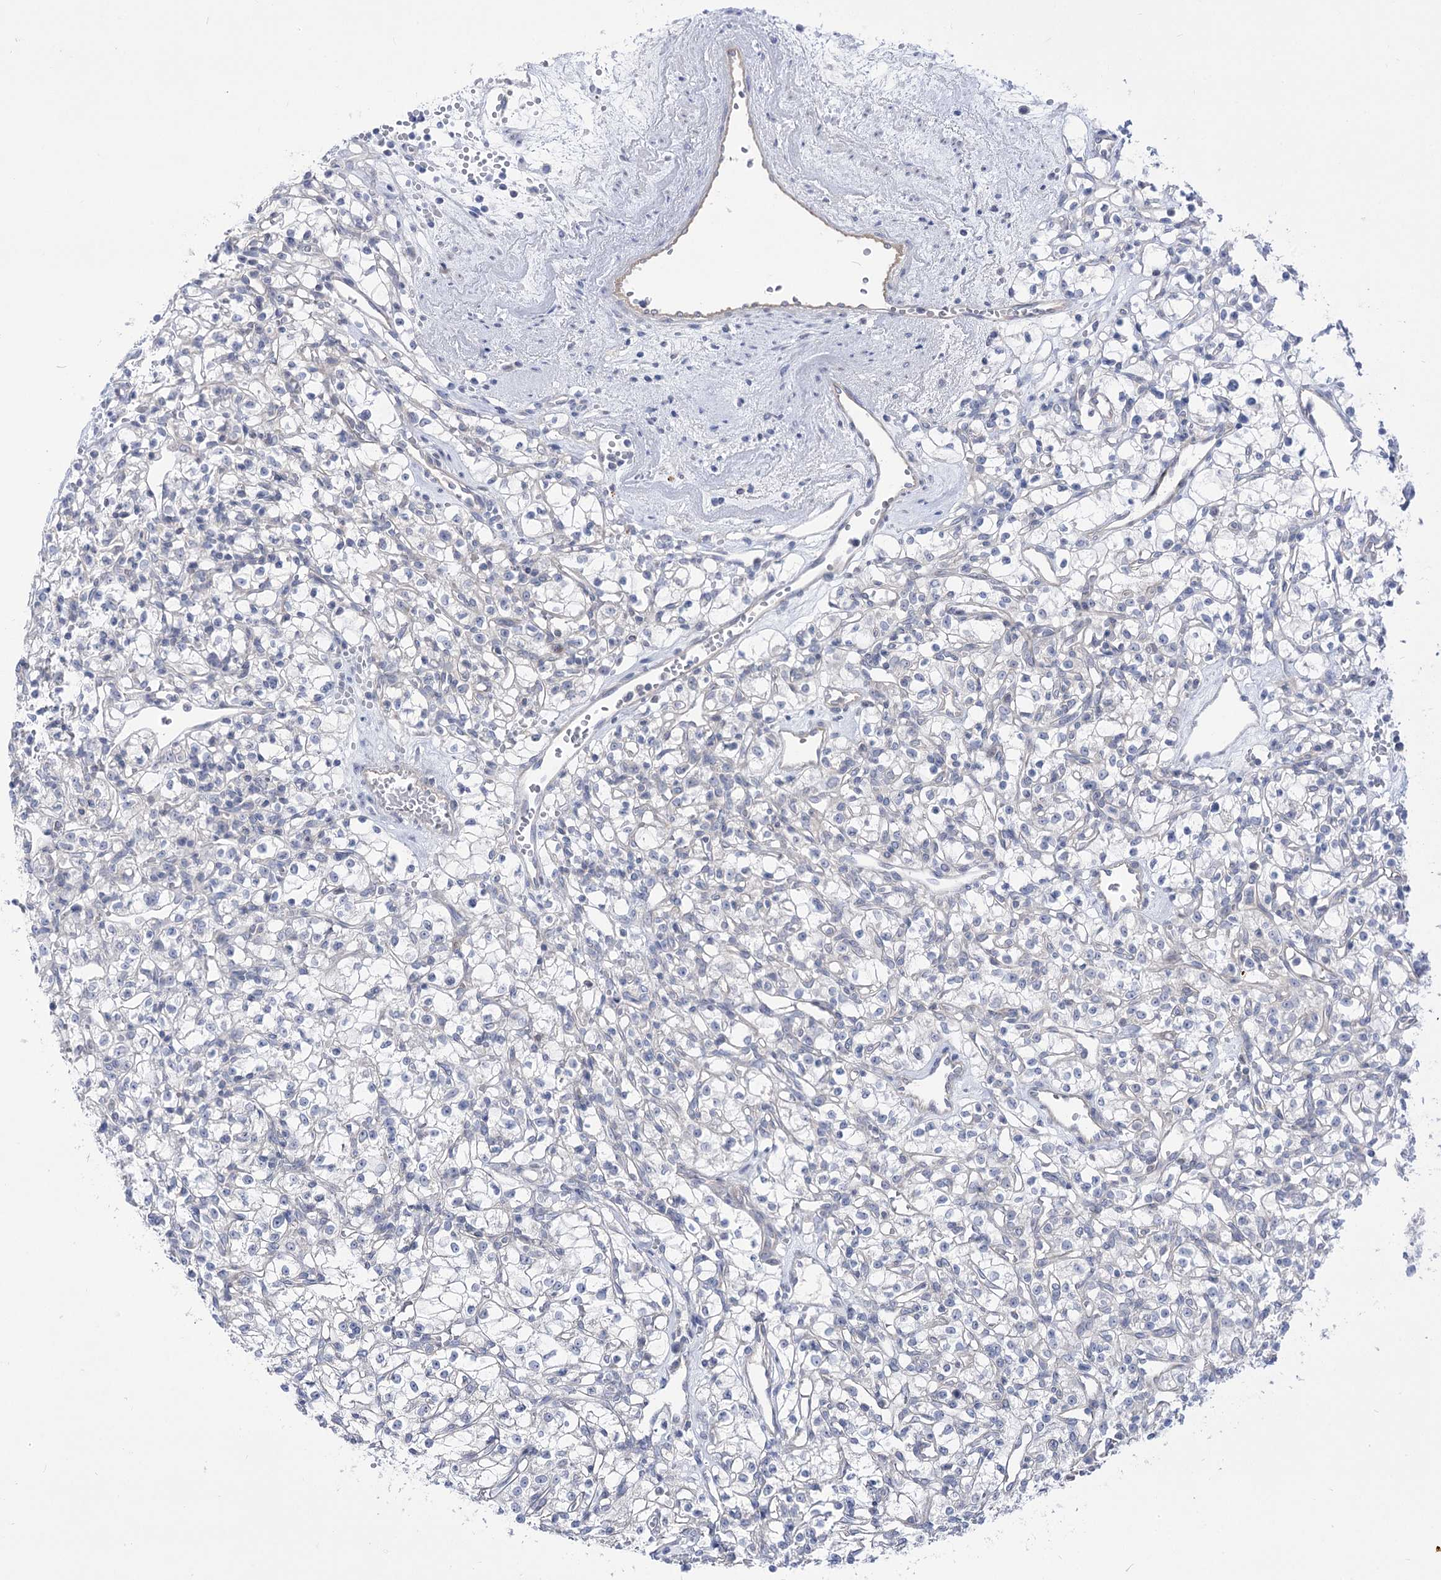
{"staining": {"intensity": "negative", "quantity": "none", "location": "none"}, "tissue": "renal cancer", "cell_type": "Tumor cells", "image_type": "cancer", "snomed": [{"axis": "morphology", "description": "Adenocarcinoma, NOS"}, {"axis": "topography", "description": "Kidney"}], "caption": "DAB immunohistochemical staining of human adenocarcinoma (renal) displays no significant positivity in tumor cells.", "gene": "HELT", "patient": {"sex": "female", "age": 59}}